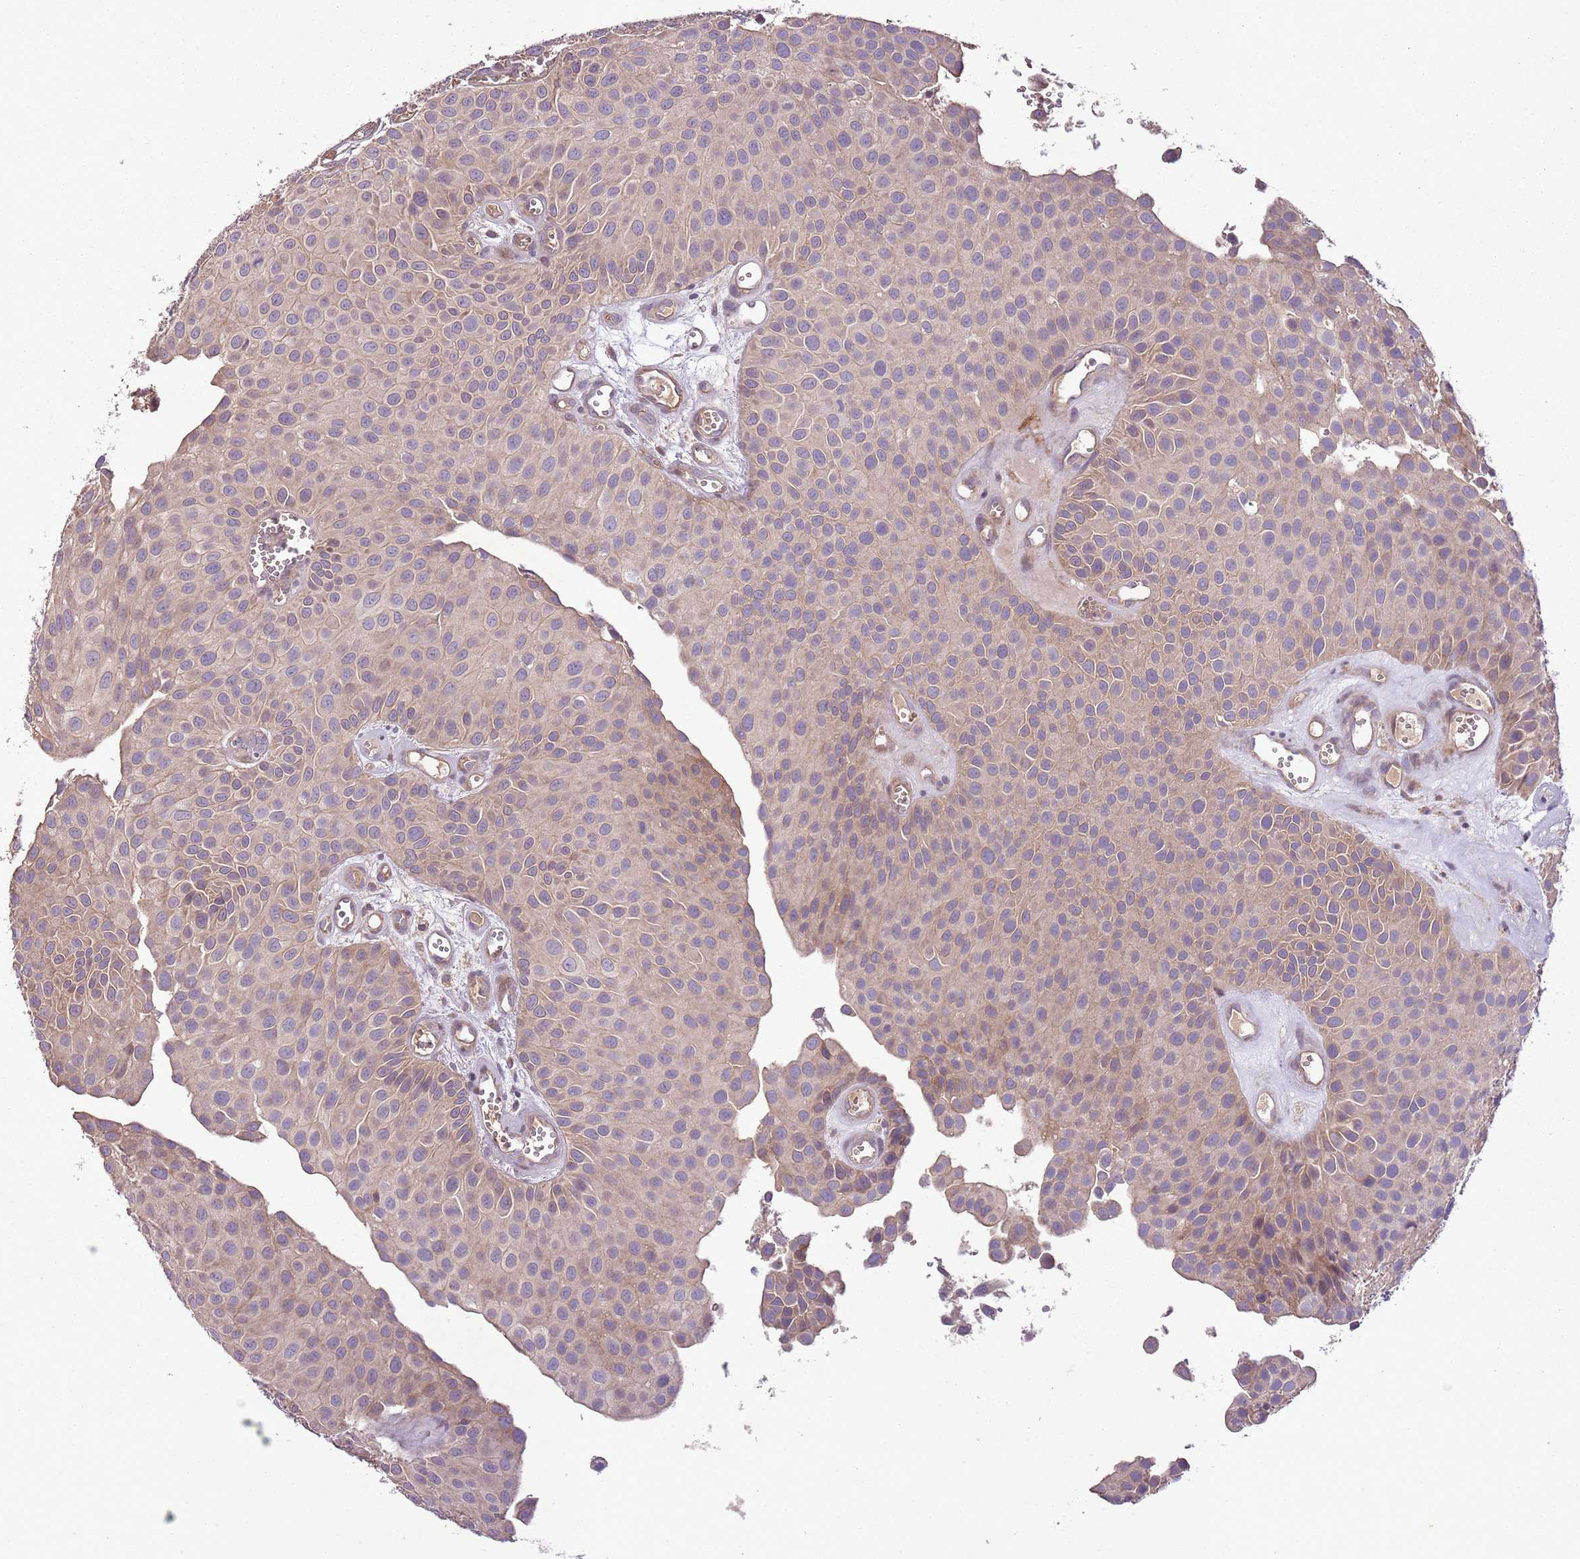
{"staining": {"intensity": "weak", "quantity": ">75%", "location": "cytoplasmic/membranous"}, "tissue": "urothelial cancer", "cell_type": "Tumor cells", "image_type": "cancer", "snomed": [{"axis": "morphology", "description": "Urothelial carcinoma, Low grade"}, {"axis": "topography", "description": "Urinary bladder"}], "caption": "The histopathology image shows staining of urothelial cancer, revealing weak cytoplasmic/membranous protein positivity (brown color) within tumor cells. (Brightfield microscopy of DAB IHC at high magnification).", "gene": "ANKRD24", "patient": {"sex": "male", "age": 88}}